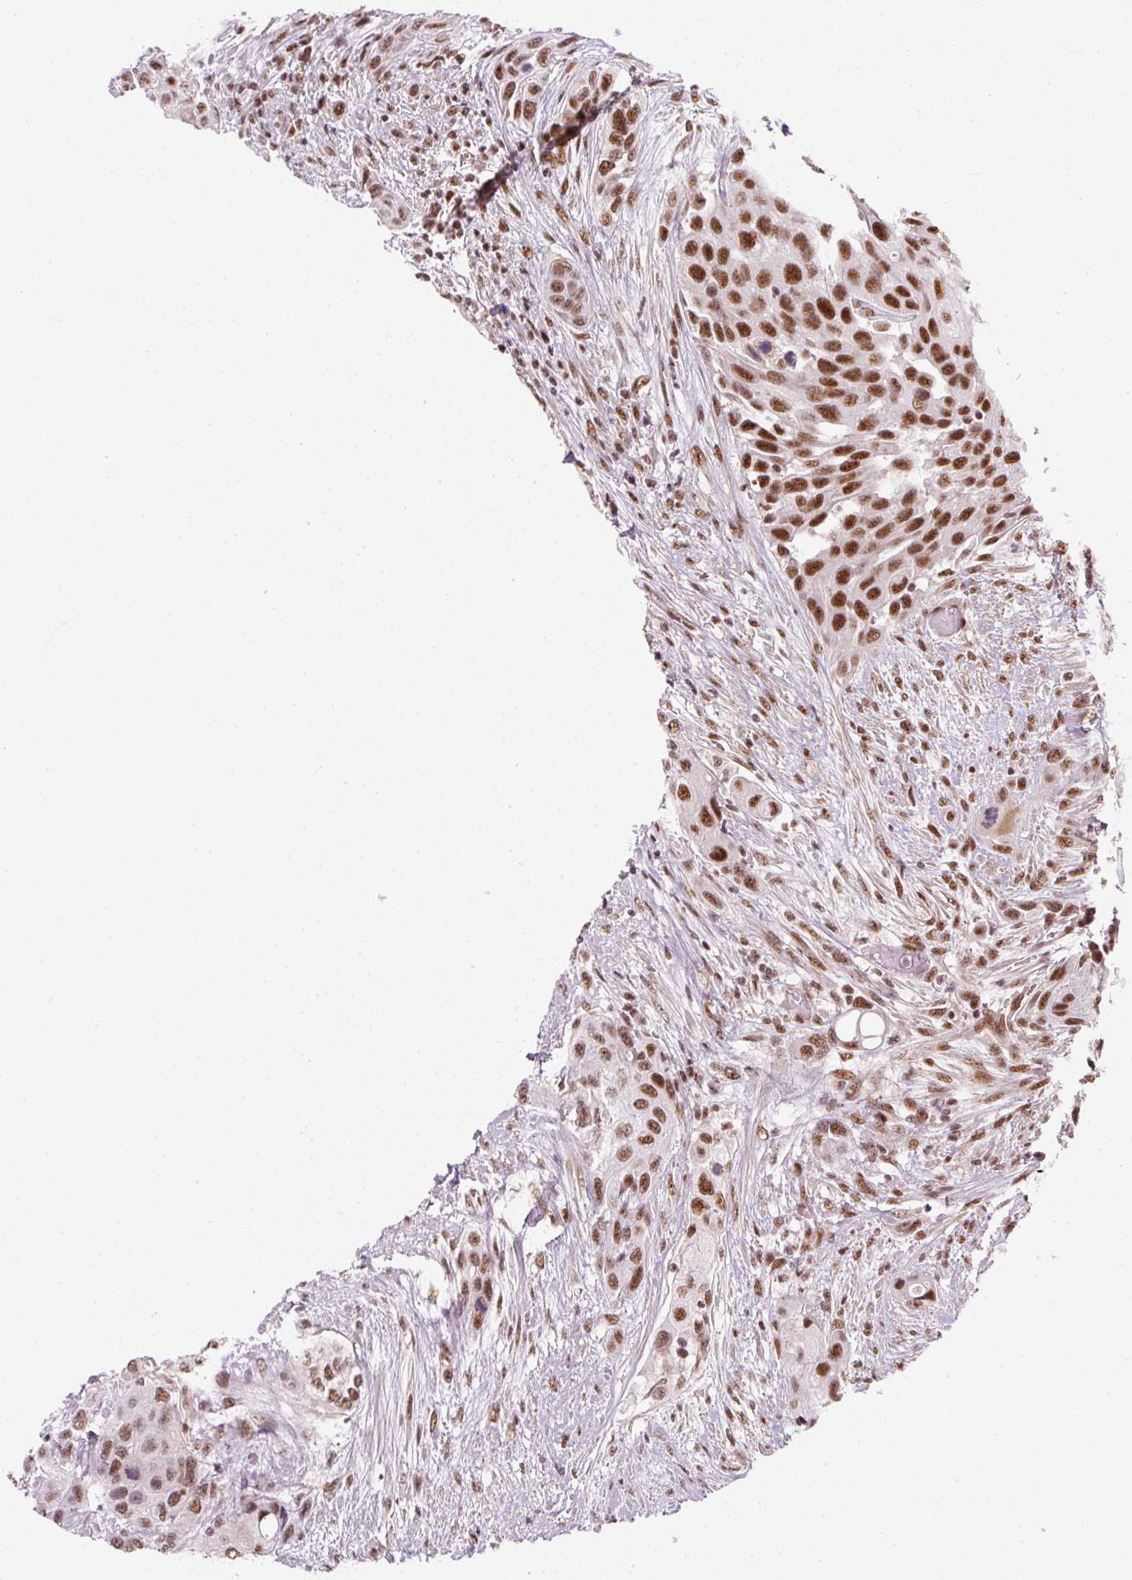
{"staining": {"intensity": "moderate", "quantity": ">75%", "location": "nuclear"}, "tissue": "urothelial cancer", "cell_type": "Tumor cells", "image_type": "cancer", "snomed": [{"axis": "morphology", "description": "Normal tissue, NOS"}, {"axis": "morphology", "description": "Urothelial carcinoma, High grade"}, {"axis": "topography", "description": "Vascular tissue"}, {"axis": "topography", "description": "Urinary bladder"}], "caption": "Urothelial carcinoma (high-grade) was stained to show a protein in brown. There is medium levels of moderate nuclear expression in about >75% of tumor cells.", "gene": "U2AF2", "patient": {"sex": "female", "age": 56}}